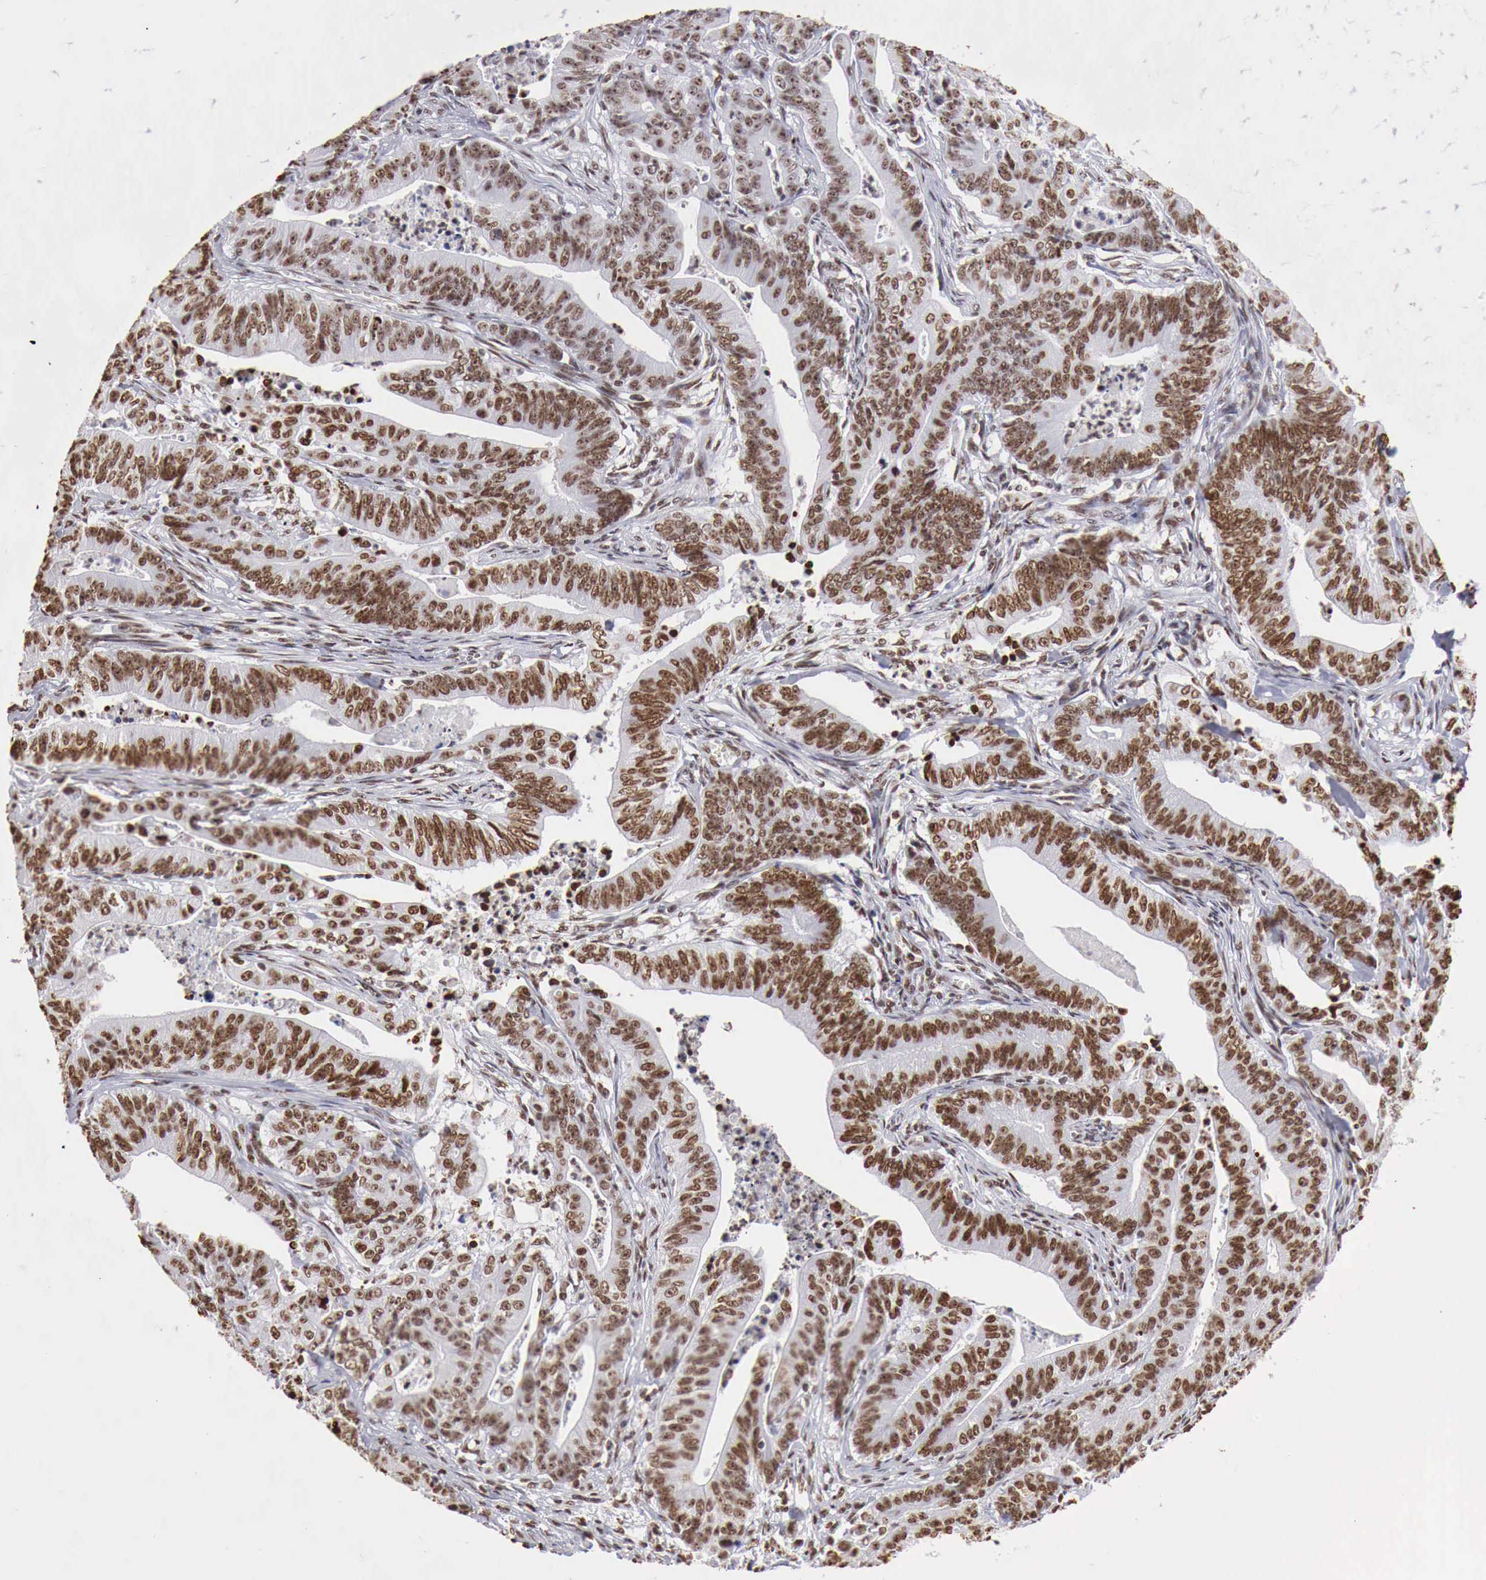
{"staining": {"intensity": "strong", "quantity": ">75%", "location": "nuclear"}, "tissue": "stomach cancer", "cell_type": "Tumor cells", "image_type": "cancer", "snomed": [{"axis": "morphology", "description": "Adenocarcinoma, NOS"}, {"axis": "topography", "description": "Stomach, lower"}], "caption": "A brown stain shows strong nuclear staining of a protein in human adenocarcinoma (stomach) tumor cells.", "gene": "DKC1", "patient": {"sex": "female", "age": 86}}